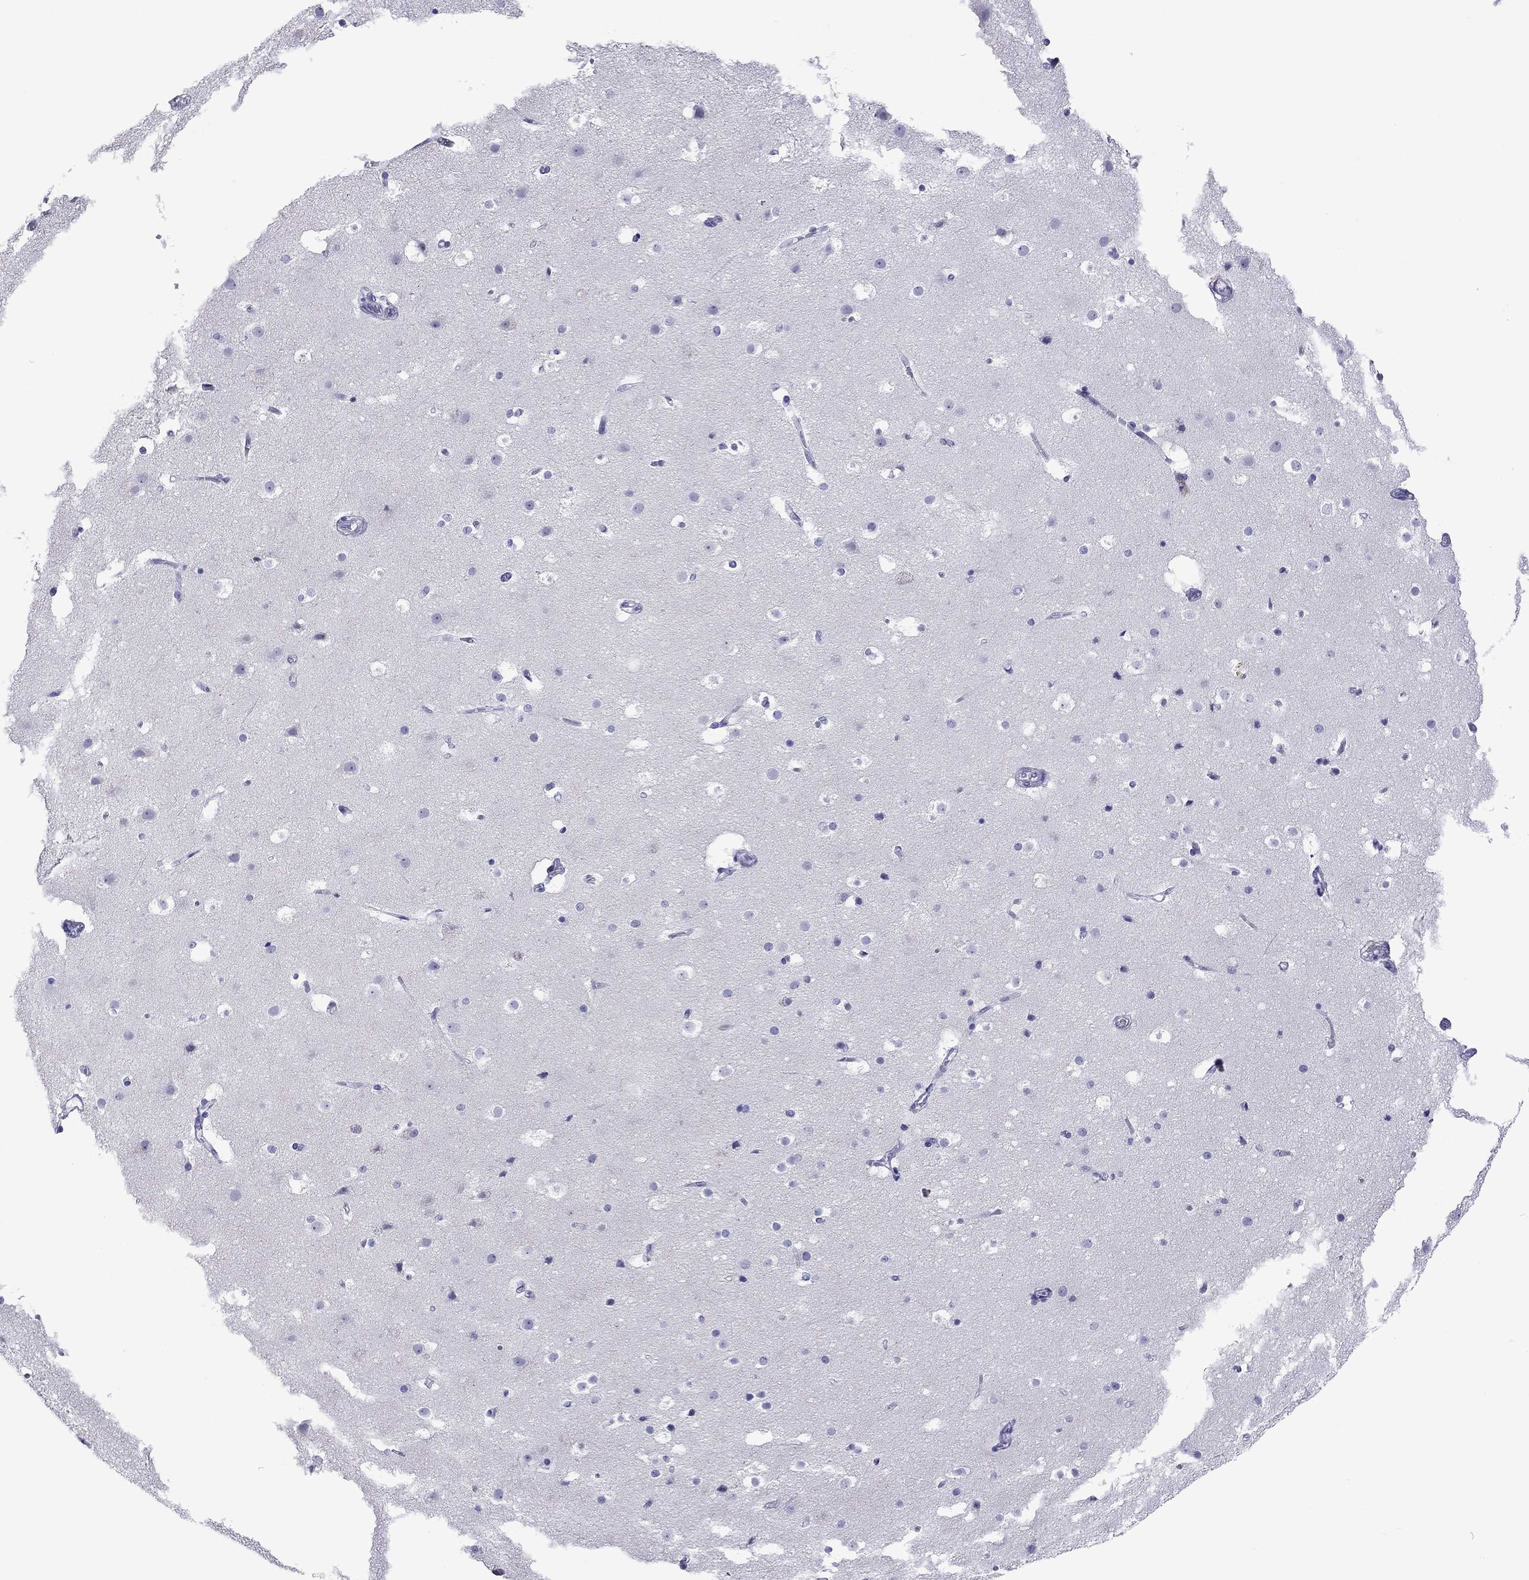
{"staining": {"intensity": "negative", "quantity": "none", "location": "none"}, "tissue": "cerebral cortex", "cell_type": "Endothelial cells", "image_type": "normal", "snomed": [{"axis": "morphology", "description": "Normal tissue, NOS"}, {"axis": "topography", "description": "Cerebral cortex"}], "caption": "Immunohistochemical staining of normal cerebral cortex exhibits no significant staining in endothelial cells. (DAB immunohistochemistry with hematoxylin counter stain).", "gene": "ARMC12", "patient": {"sex": "female", "age": 52}}